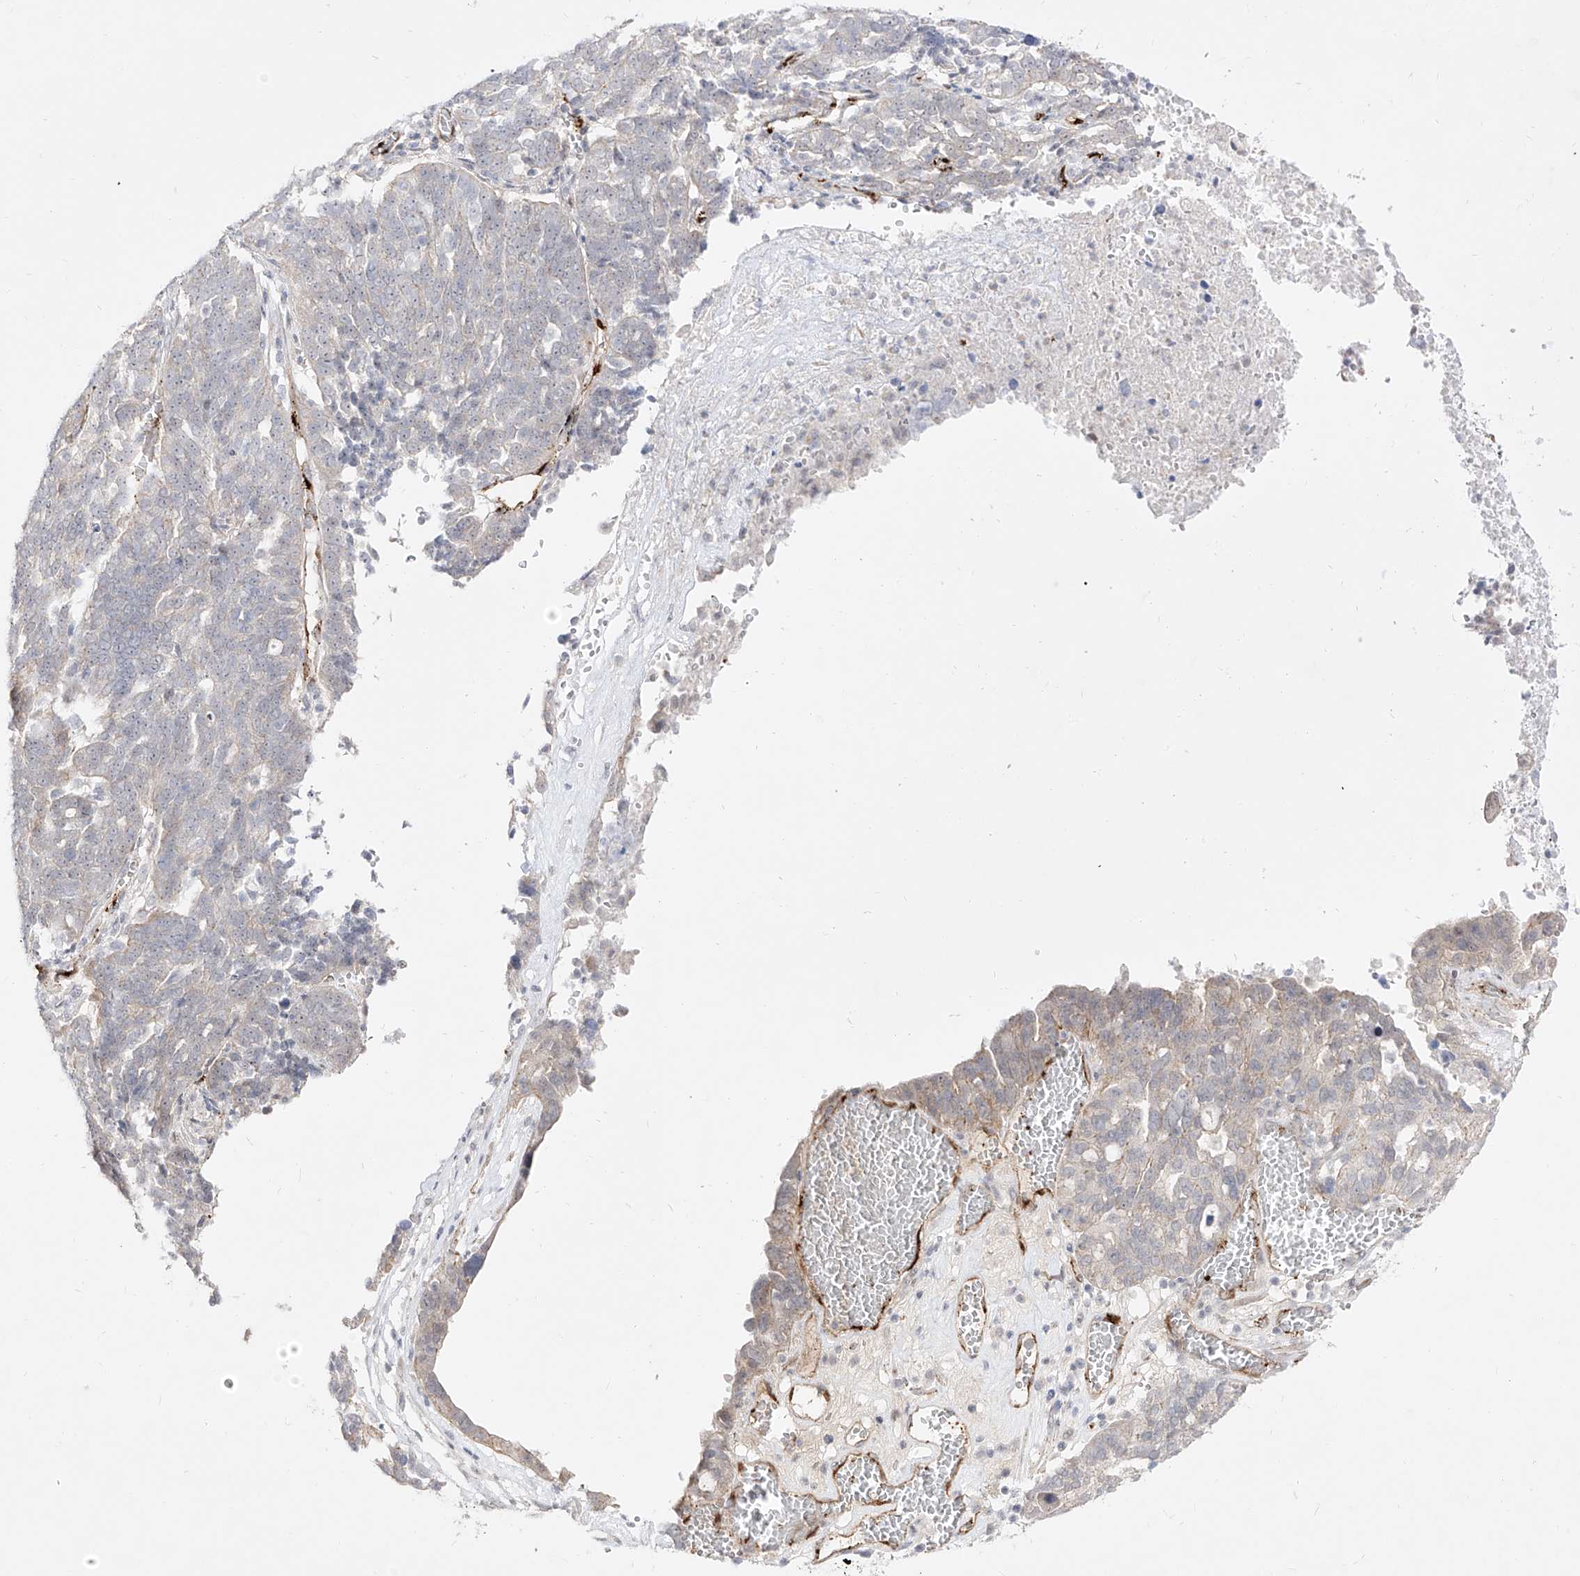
{"staining": {"intensity": "negative", "quantity": "none", "location": "none"}, "tissue": "ovarian cancer", "cell_type": "Tumor cells", "image_type": "cancer", "snomed": [{"axis": "morphology", "description": "Cystadenocarcinoma, serous, NOS"}, {"axis": "topography", "description": "Ovary"}], "caption": "Immunohistochemistry of human ovarian cancer (serous cystadenocarcinoma) displays no staining in tumor cells. (Brightfield microscopy of DAB (3,3'-diaminobenzidine) immunohistochemistry at high magnification).", "gene": "ZGRF1", "patient": {"sex": "female", "age": 59}}